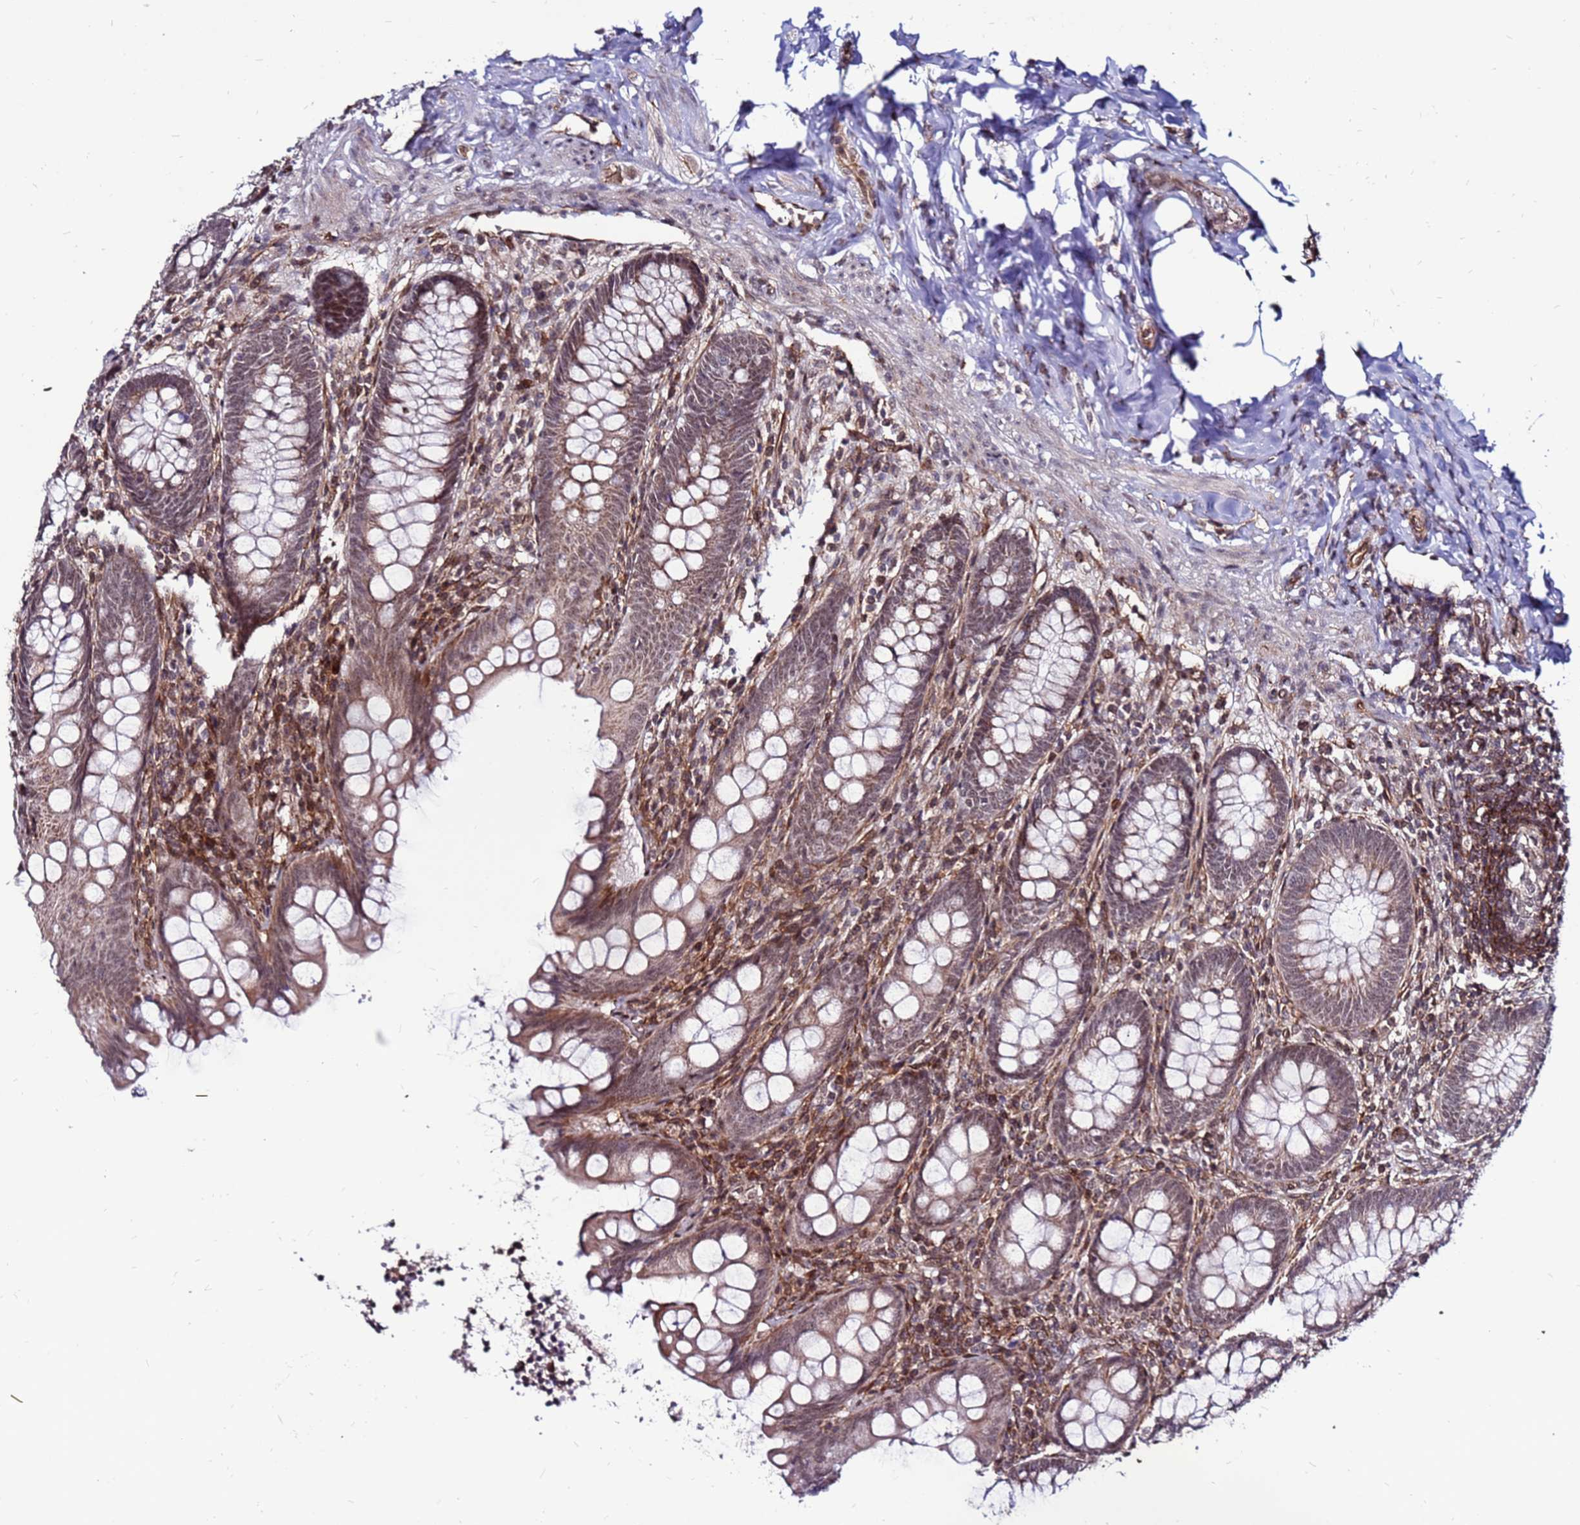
{"staining": {"intensity": "weak", "quantity": "25%-75%", "location": "cytoplasmic/membranous,nuclear"}, "tissue": "appendix", "cell_type": "Glandular cells", "image_type": "normal", "snomed": [{"axis": "morphology", "description": "Normal tissue, NOS"}, {"axis": "topography", "description": "Appendix"}], "caption": "High-power microscopy captured an IHC histopathology image of unremarkable appendix, revealing weak cytoplasmic/membranous,nuclear positivity in approximately 25%-75% of glandular cells. (DAB (3,3'-diaminobenzidine) = brown stain, brightfield microscopy at high magnification).", "gene": "CLK3", "patient": {"sex": "female", "age": 33}}